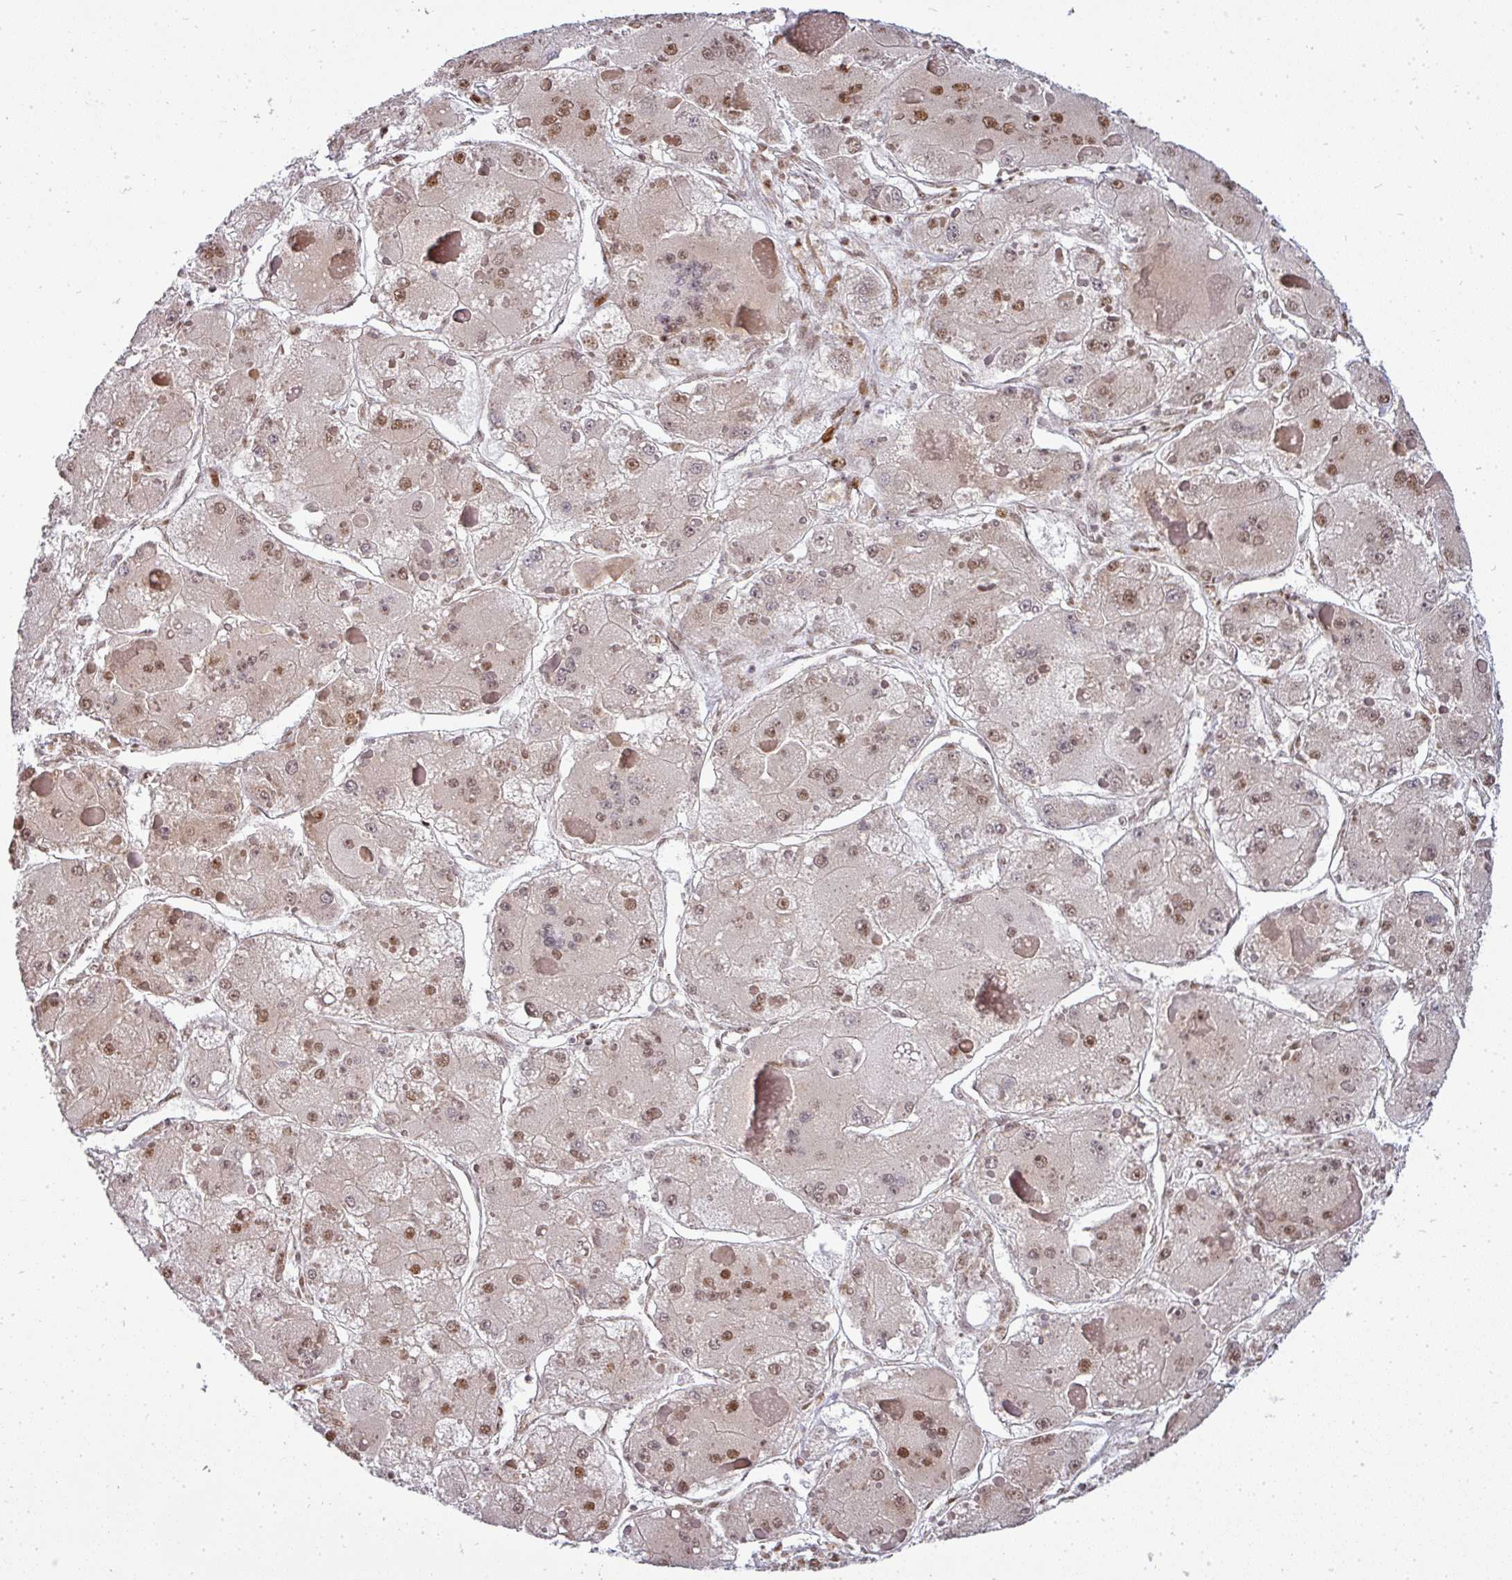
{"staining": {"intensity": "moderate", "quantity": ">75%", "location": "nuclear"}, "tissue": "liver cancer", "cell_type": "Tumor cells", "image_type": "cancer", "snomed": [{"axis": "morphology", "description": "Carcinoma, Hepatocellular, NOS"}, {"axis": "topography", "description": "Liver"}], "caption": "Immunohistochemical staining of liver cancer displays medium levels of moderate nuclear positivity in about >75% of tumor cells. The staining is performed using DAB (3,3'-diaminobenzidine) brown chromogen to label protein expression. The nuclei are counter-stained blue using hematoxylin.", "gene": "PATZ1", "patient": {"sex": "female", "age": 73}}